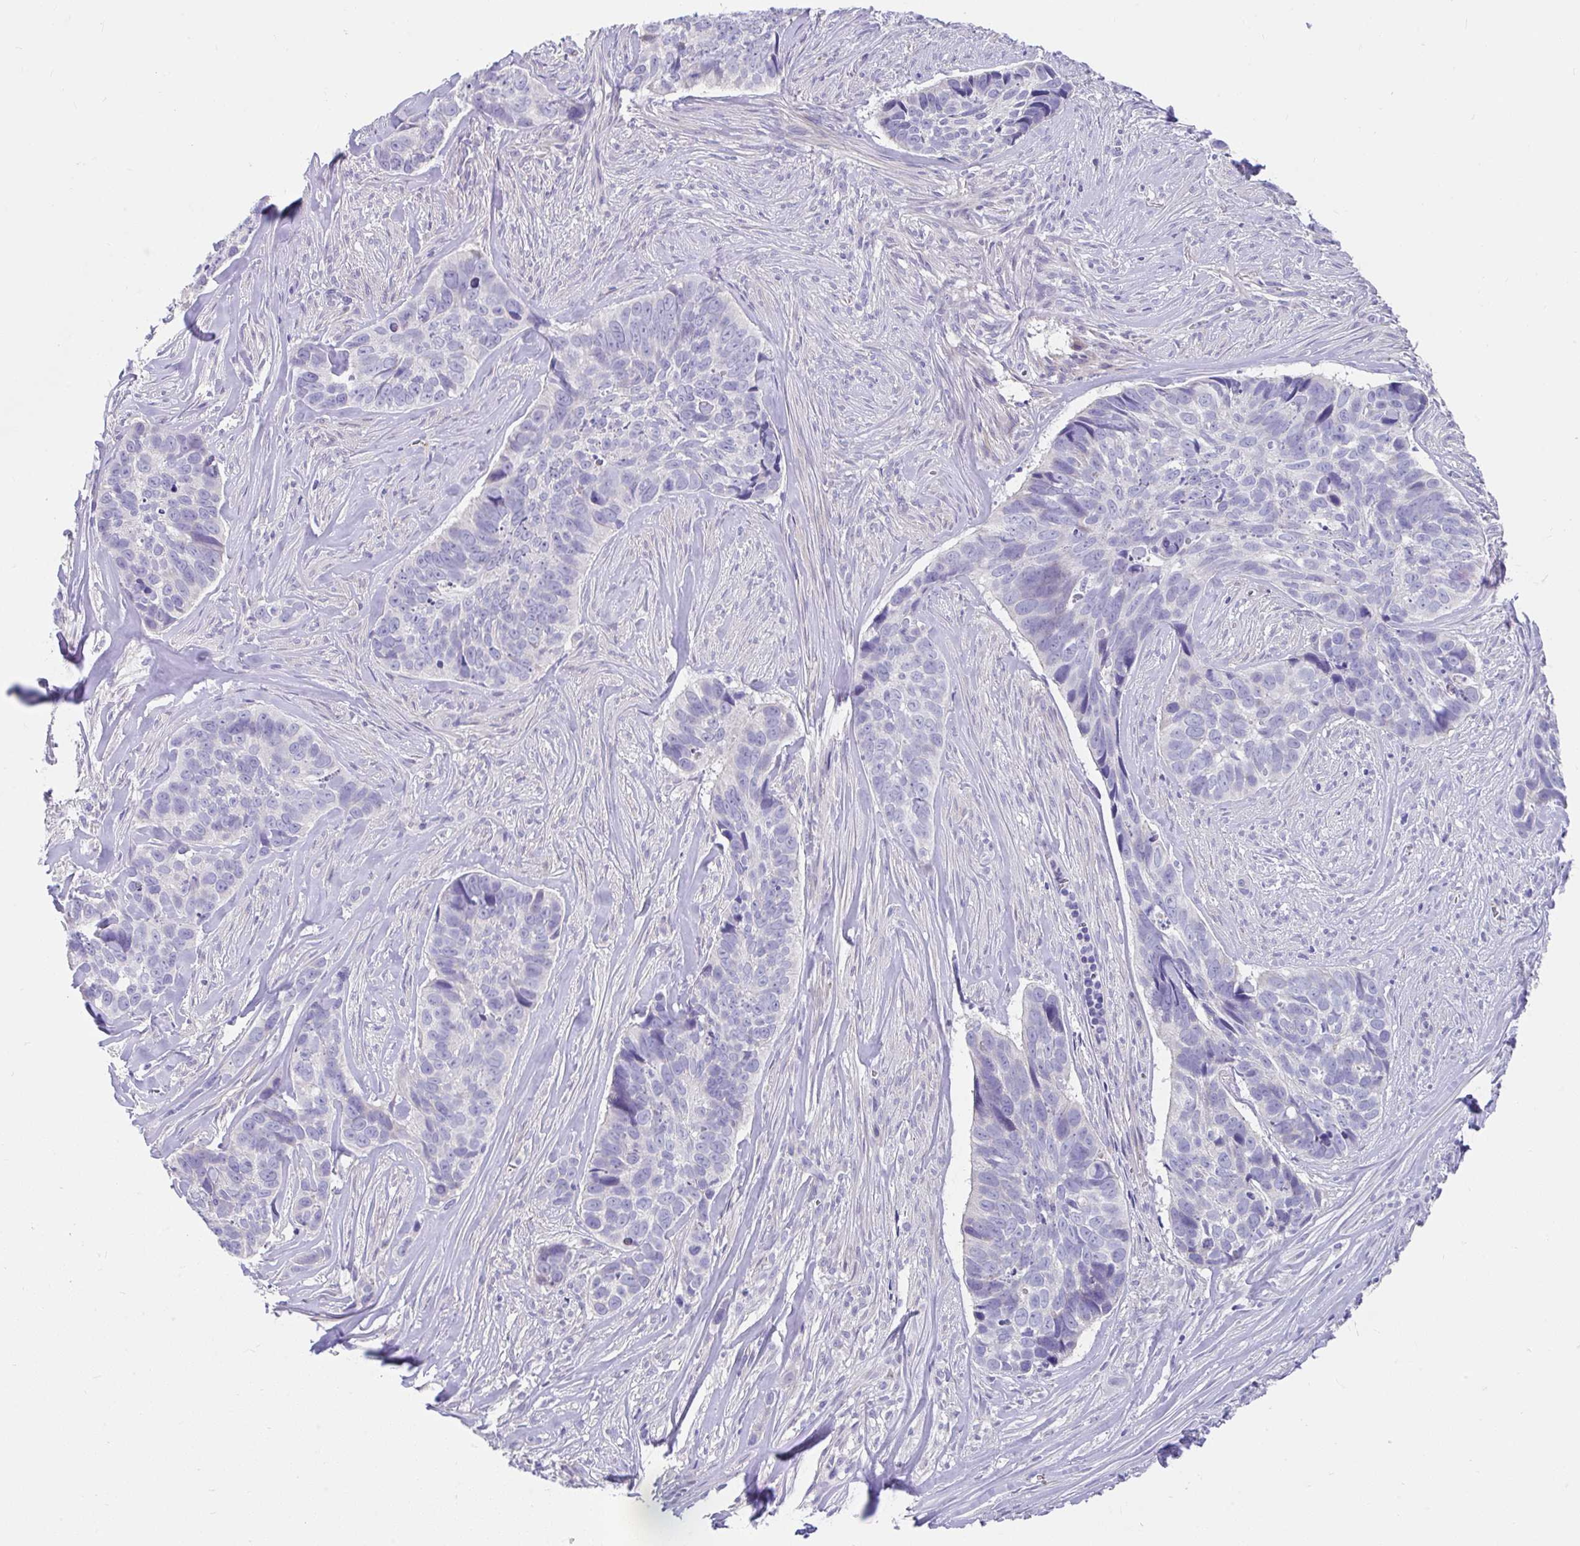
{"staining": {"intensity": "negative", "quantity": "none", "location": "none"}, "tissue": "skin cancer", "cell_type": "Tumor cells", "image_type": "cancer", "snomed": [{"axis": "morphology", "description": "Basal cell carcinoma"}, {"axis": "topography", "description": "Skin"}], "caption": "Histopathology image shows no significant protein staining in tumor cells of basal cell carcinoma (skin).", "gene": "CCSAP", "patient": {"sex": "female", "age": 82}}